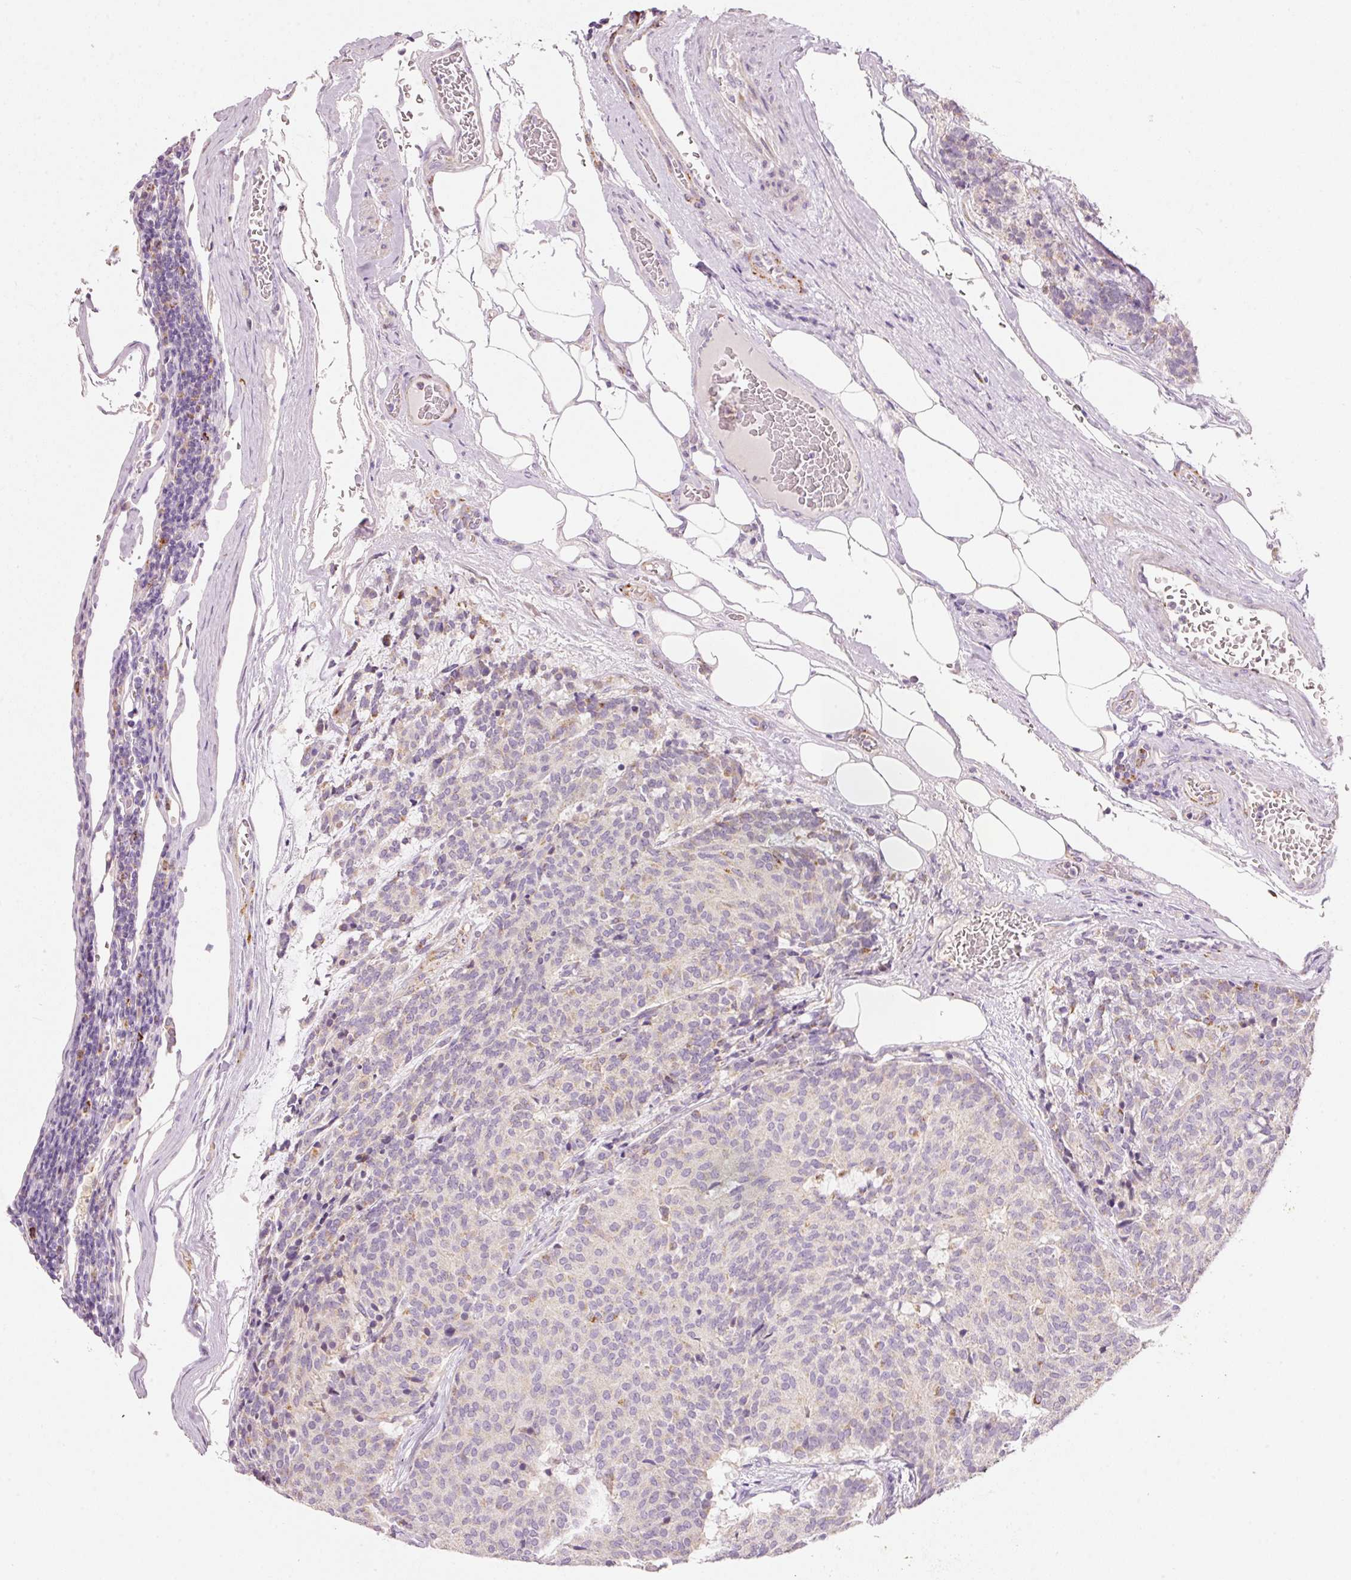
{"staining": {"intensity": "weak", "quantity": "<25%", "location": "cytoplasmic/membranous"}, "tissue": "carcinoid", "cell_type": "Tumor cells", "image_type": "cancer", "snomed": [{"axis": "morphology", "description": "Carcinoid, malignant, NOS"}, {"axis": "topography", "description": "Pancreas"}], "caption": "Tumor cells are negative for protein expression in human malignant carcinoid. The staining was performed using DAB to visualize the protein expression in brown, while the nuclei were stained in blue with hematoxylin (Magnification: 20x).", "gene": "MTHFD2", "patient": {"sex": "female", "age": 54}}